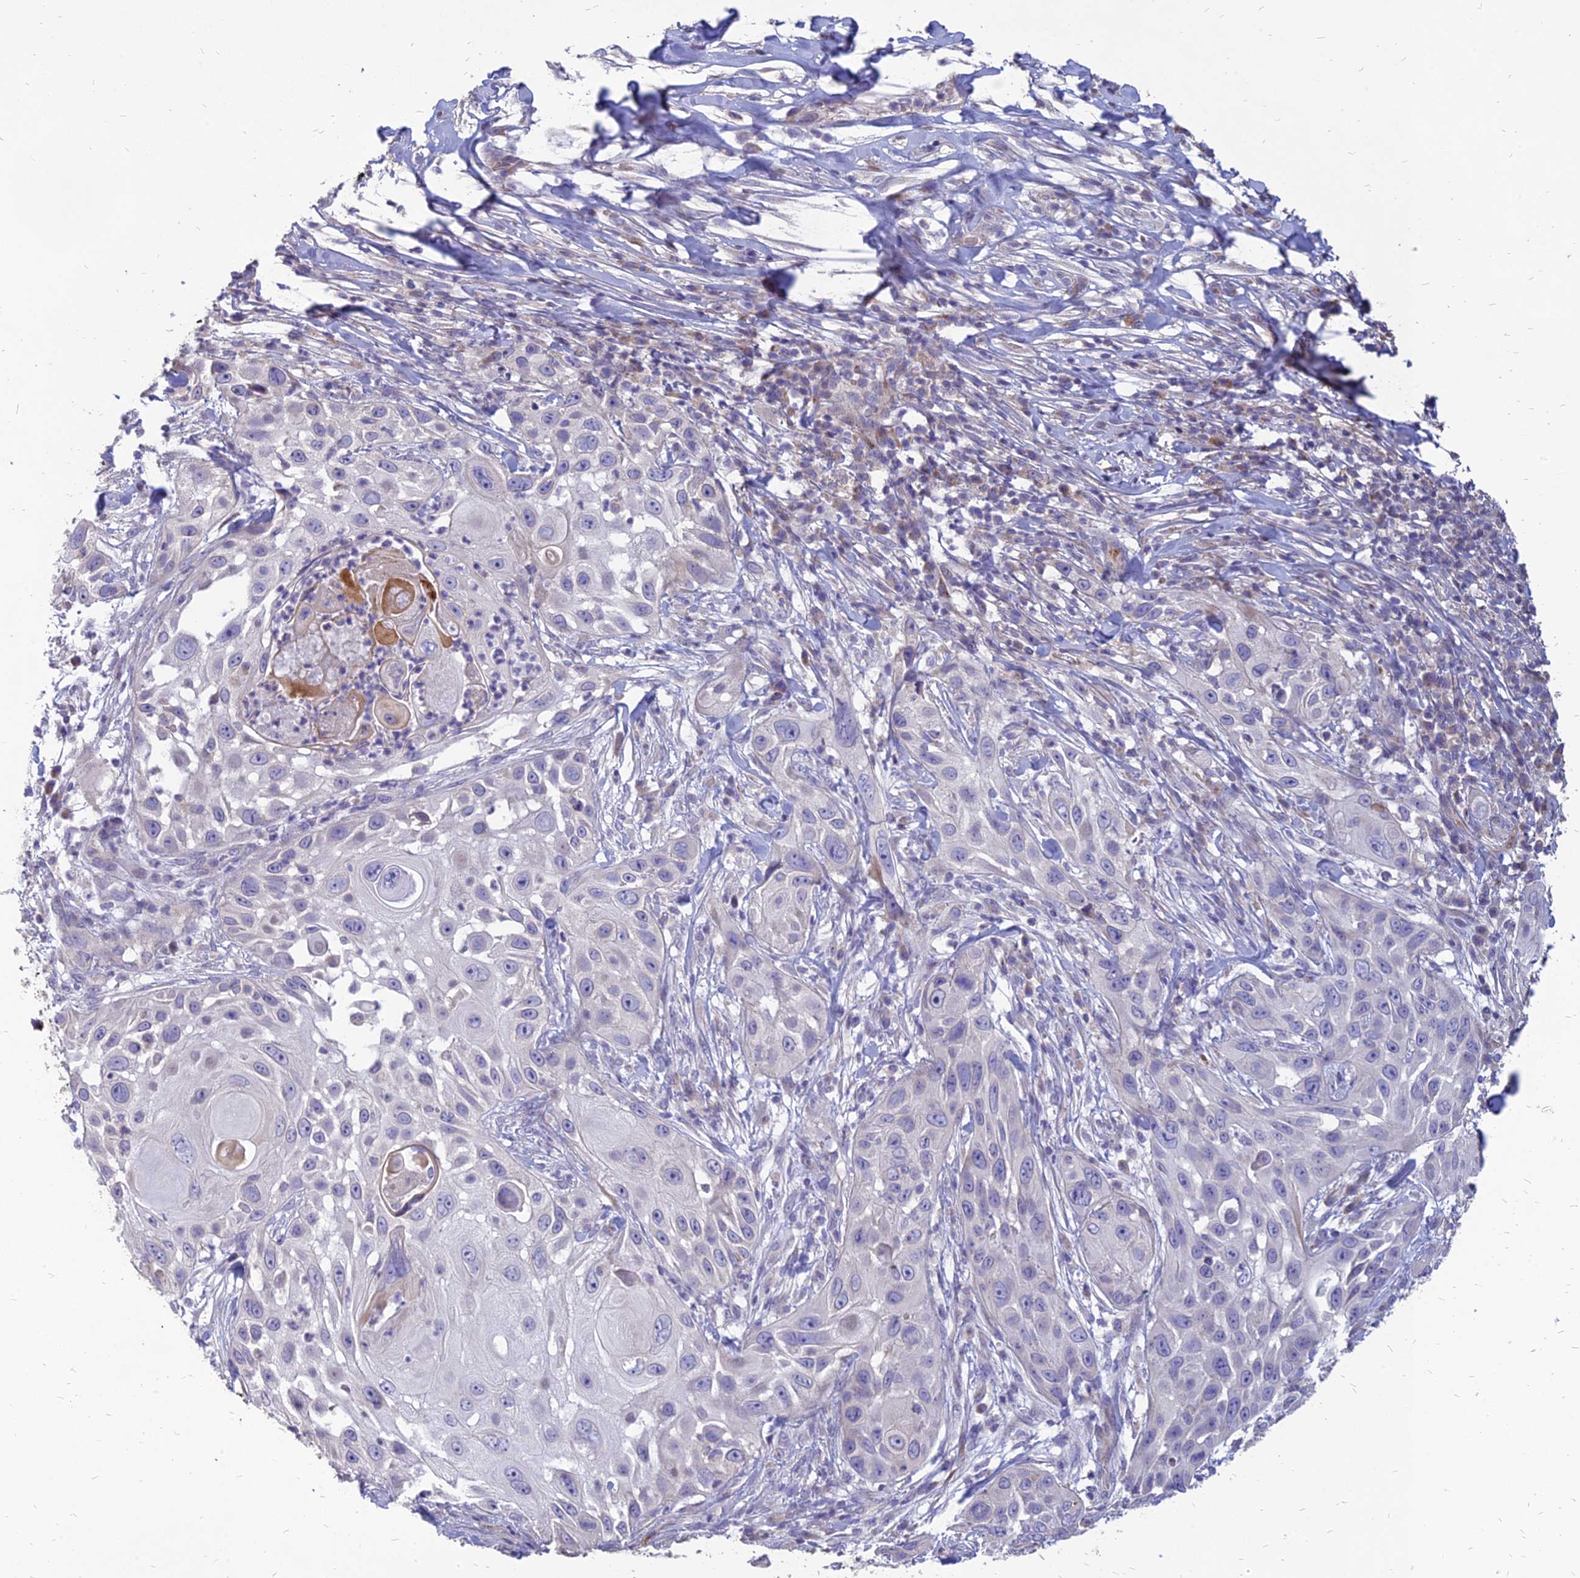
{"staining": {"intensity": "negative", "quantity": "none", "location": "none"}, "tissue": "skin cancer", "cell_type": "Tumor cells", "image_type": "cancer", "snomed": [{"axis": "morphology", "description": "Squamous cell carcinoma, NOS"}, {"axis": "topography", "description": "Skin"}], "caption": "Tumor cells are negative for protein expression in human skin cancer.", "gene": "ST3GAL6", "patient": {"sex": "female", "age": 44}}